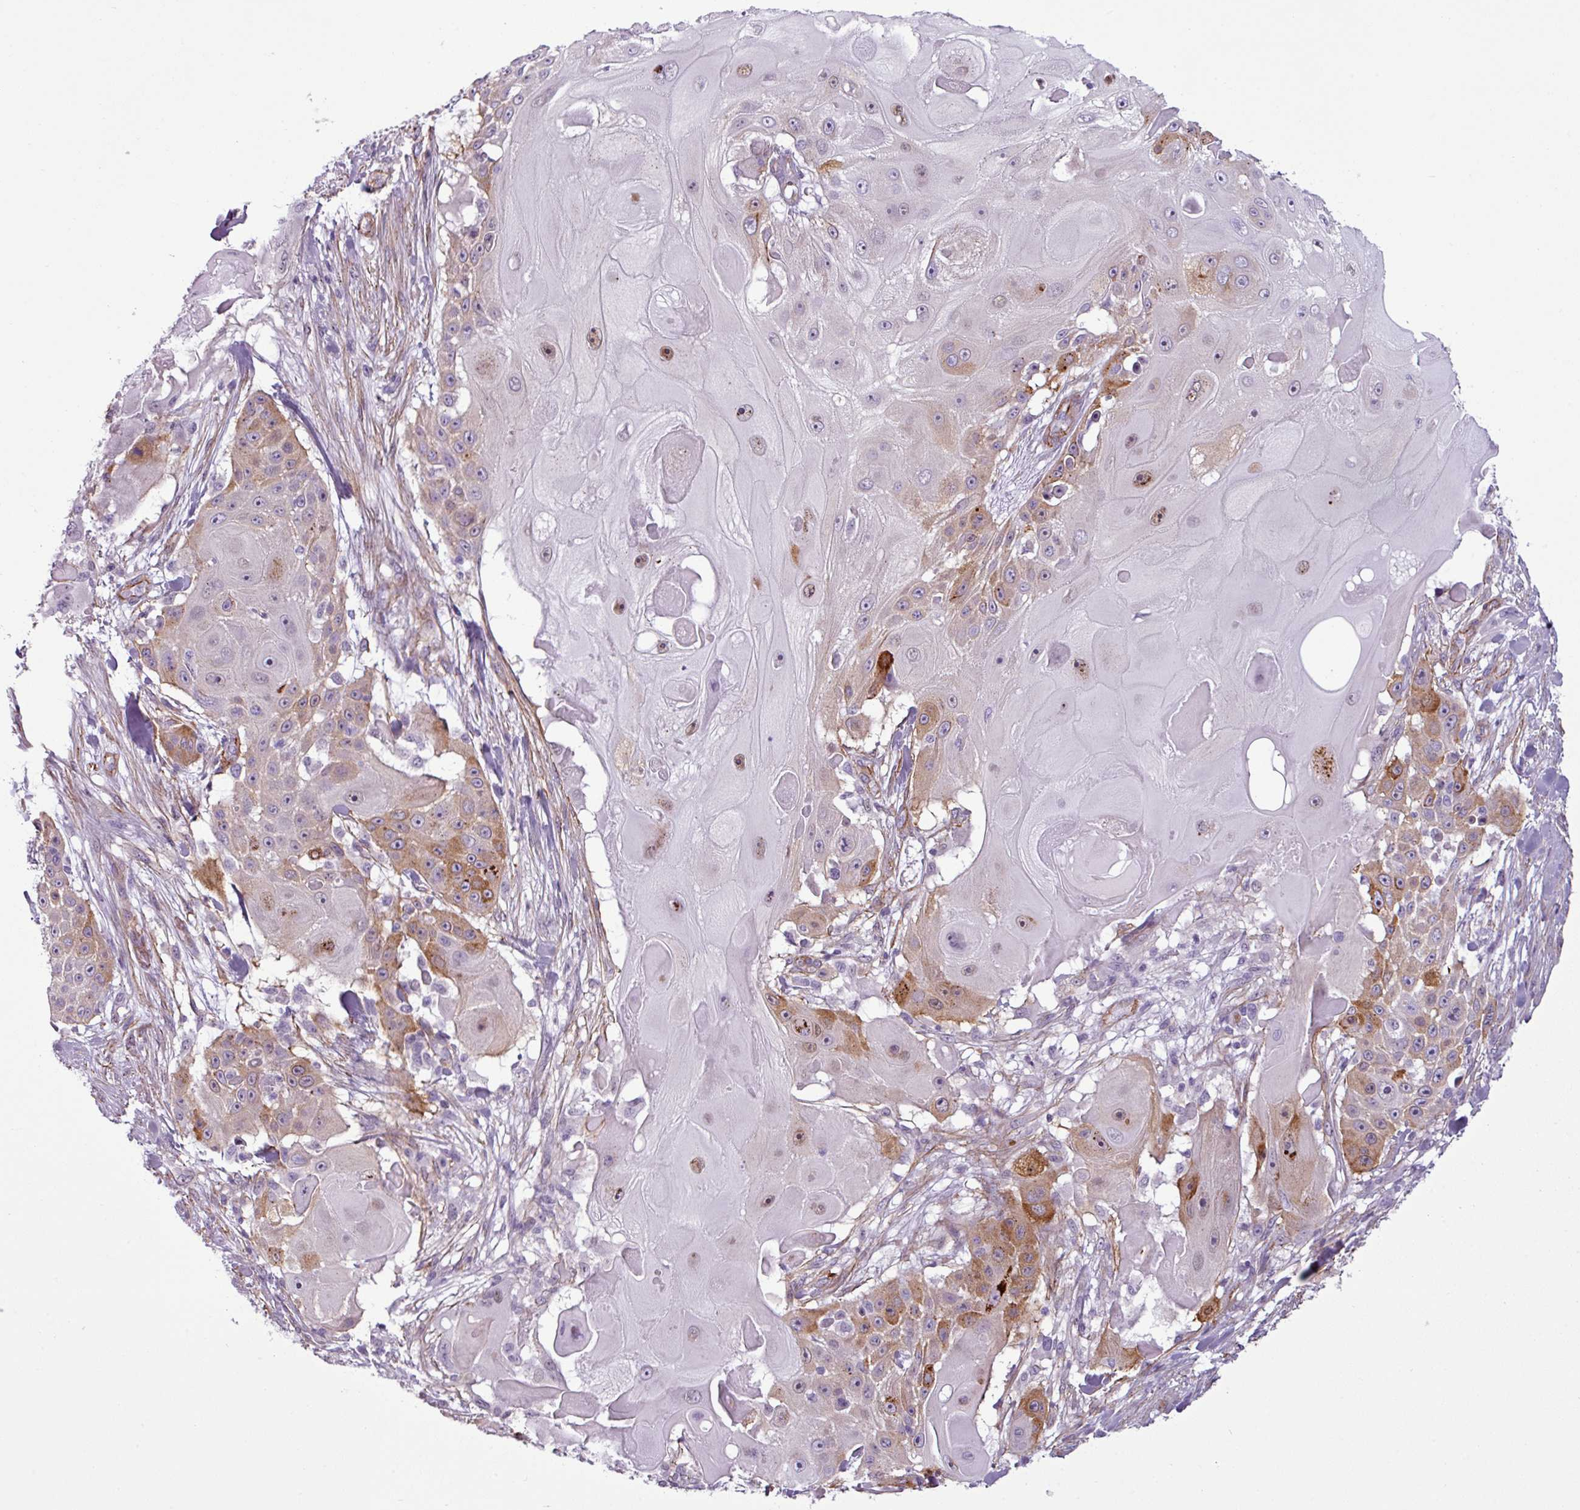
{"staining": {"intensity": "moderate", "quantity": "<25%", "location": "cytoplasmic/membranous,nuclear"}, "tissue": "skin cancer", "cell_type": "Tumor cells", "image_type": "cancer", "snomed": [{"axis": "morphology", "description": "Squamous cell carcinoma, NOS"}, {"axis": "topography", "description": "Skin"}], "caption": "Protein analysis of skin cancer (squamous cell carcinoma) tissue reveals moderate cytoplasmic/membranous and nuclear expression in about <25% of tumor cells.", "gene": "ATP10A", "patient": {"sex": "female", "age": 86}}